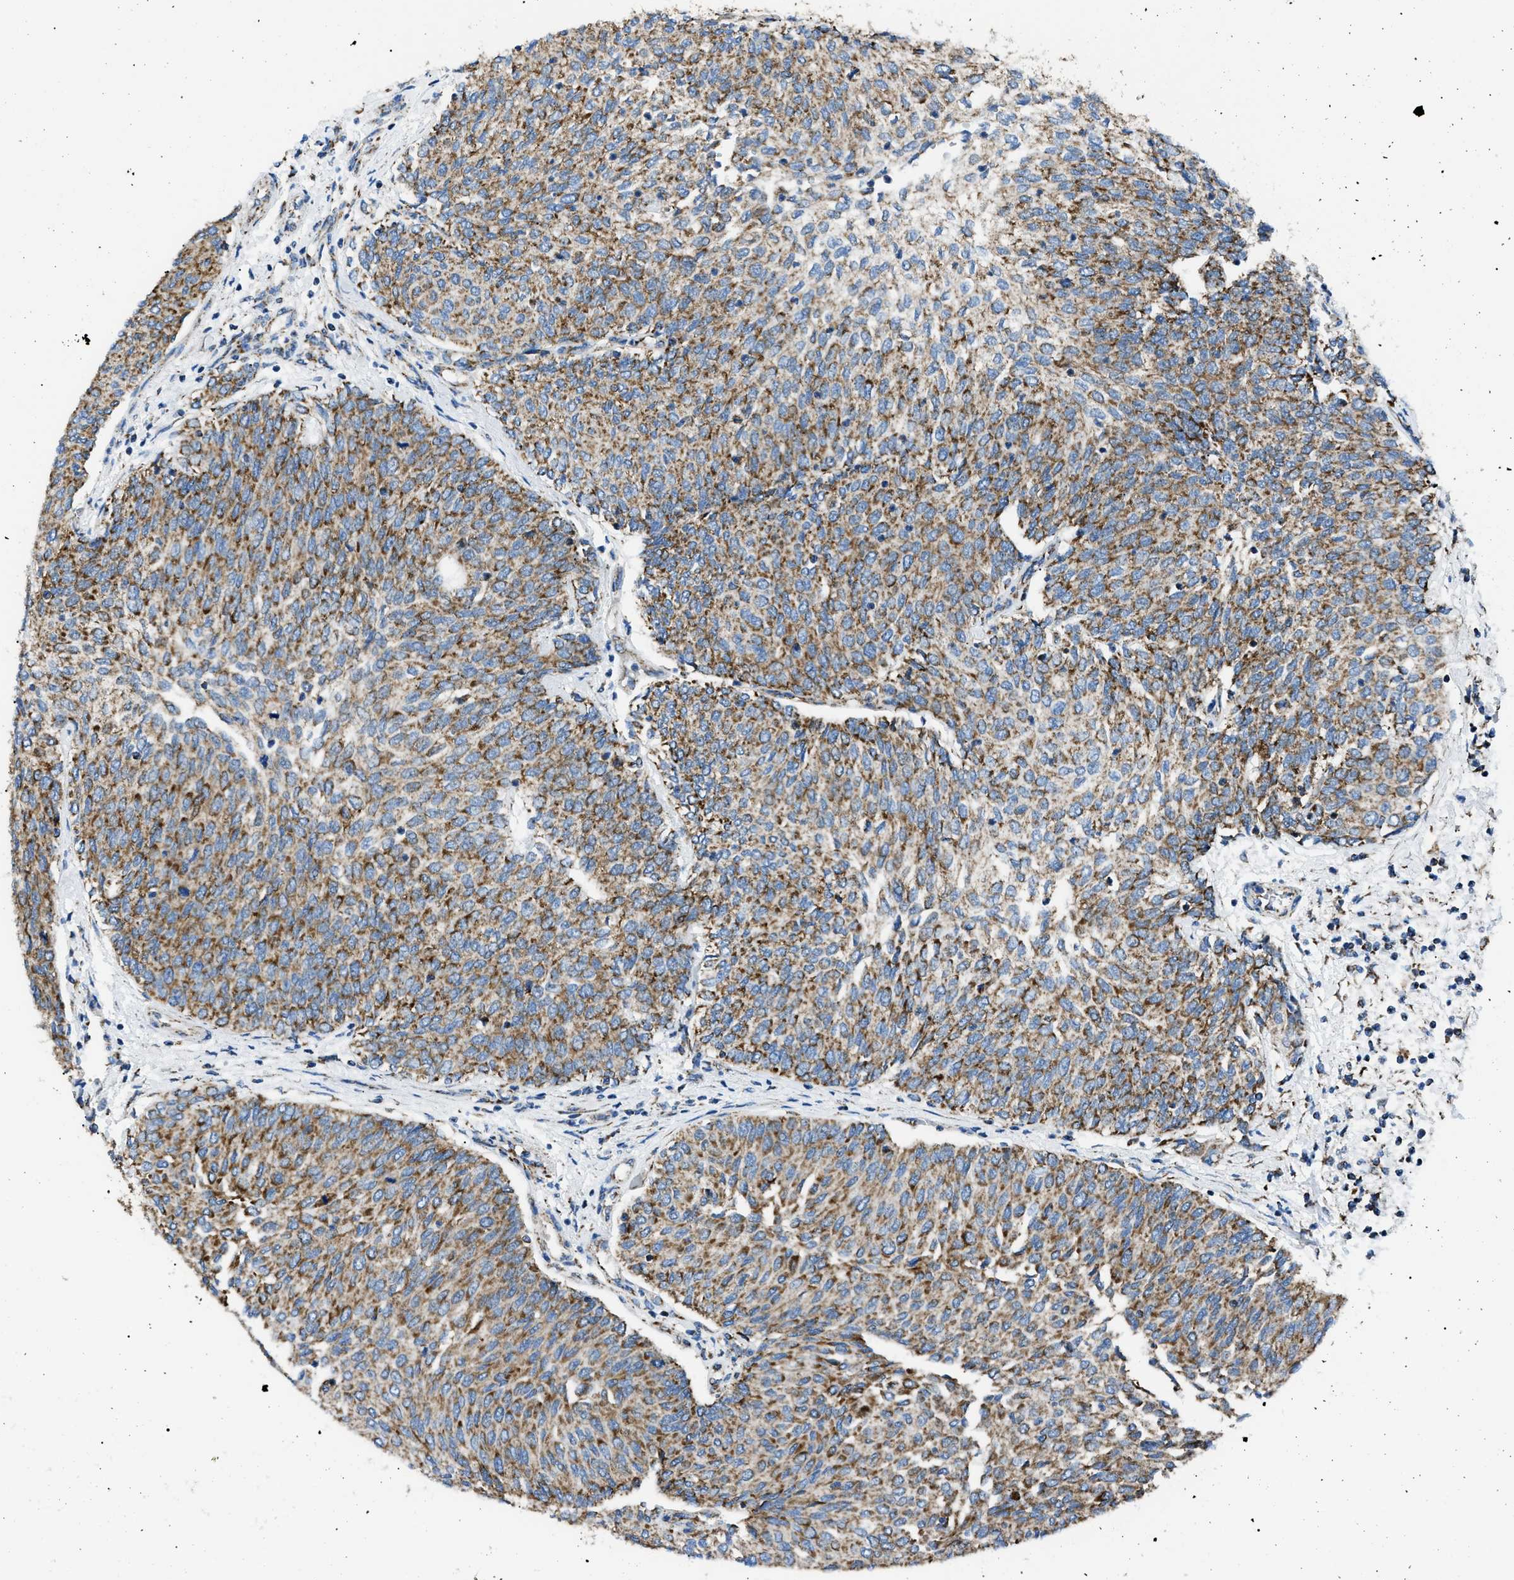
{"staining": {"intensity": "moderate", "quantity": ">75%", "location": "cytoplasmic/membranous"}, "tissue": "urothelial cancer", "cell_type": "Tumor cells", "image_type": "cancer", "snomed": [{"axis": "morphology", "description": "Urothelial carcinoma, Low grade"}, {"axis": "topography", "description": "Urinary bladder"}], "caption": "Immunohistochemistry histopathology image of neoplastic tissue: human urothelial cancer stained using IHC shows medium levels of moderate protein expression localized specifically in the cytoplasmic/membranous of tumor cells, appearing as a cytoplasmic/membranous brown color.", "gene": "PHB2", "patient": {"sex": "female", "age": 79}}